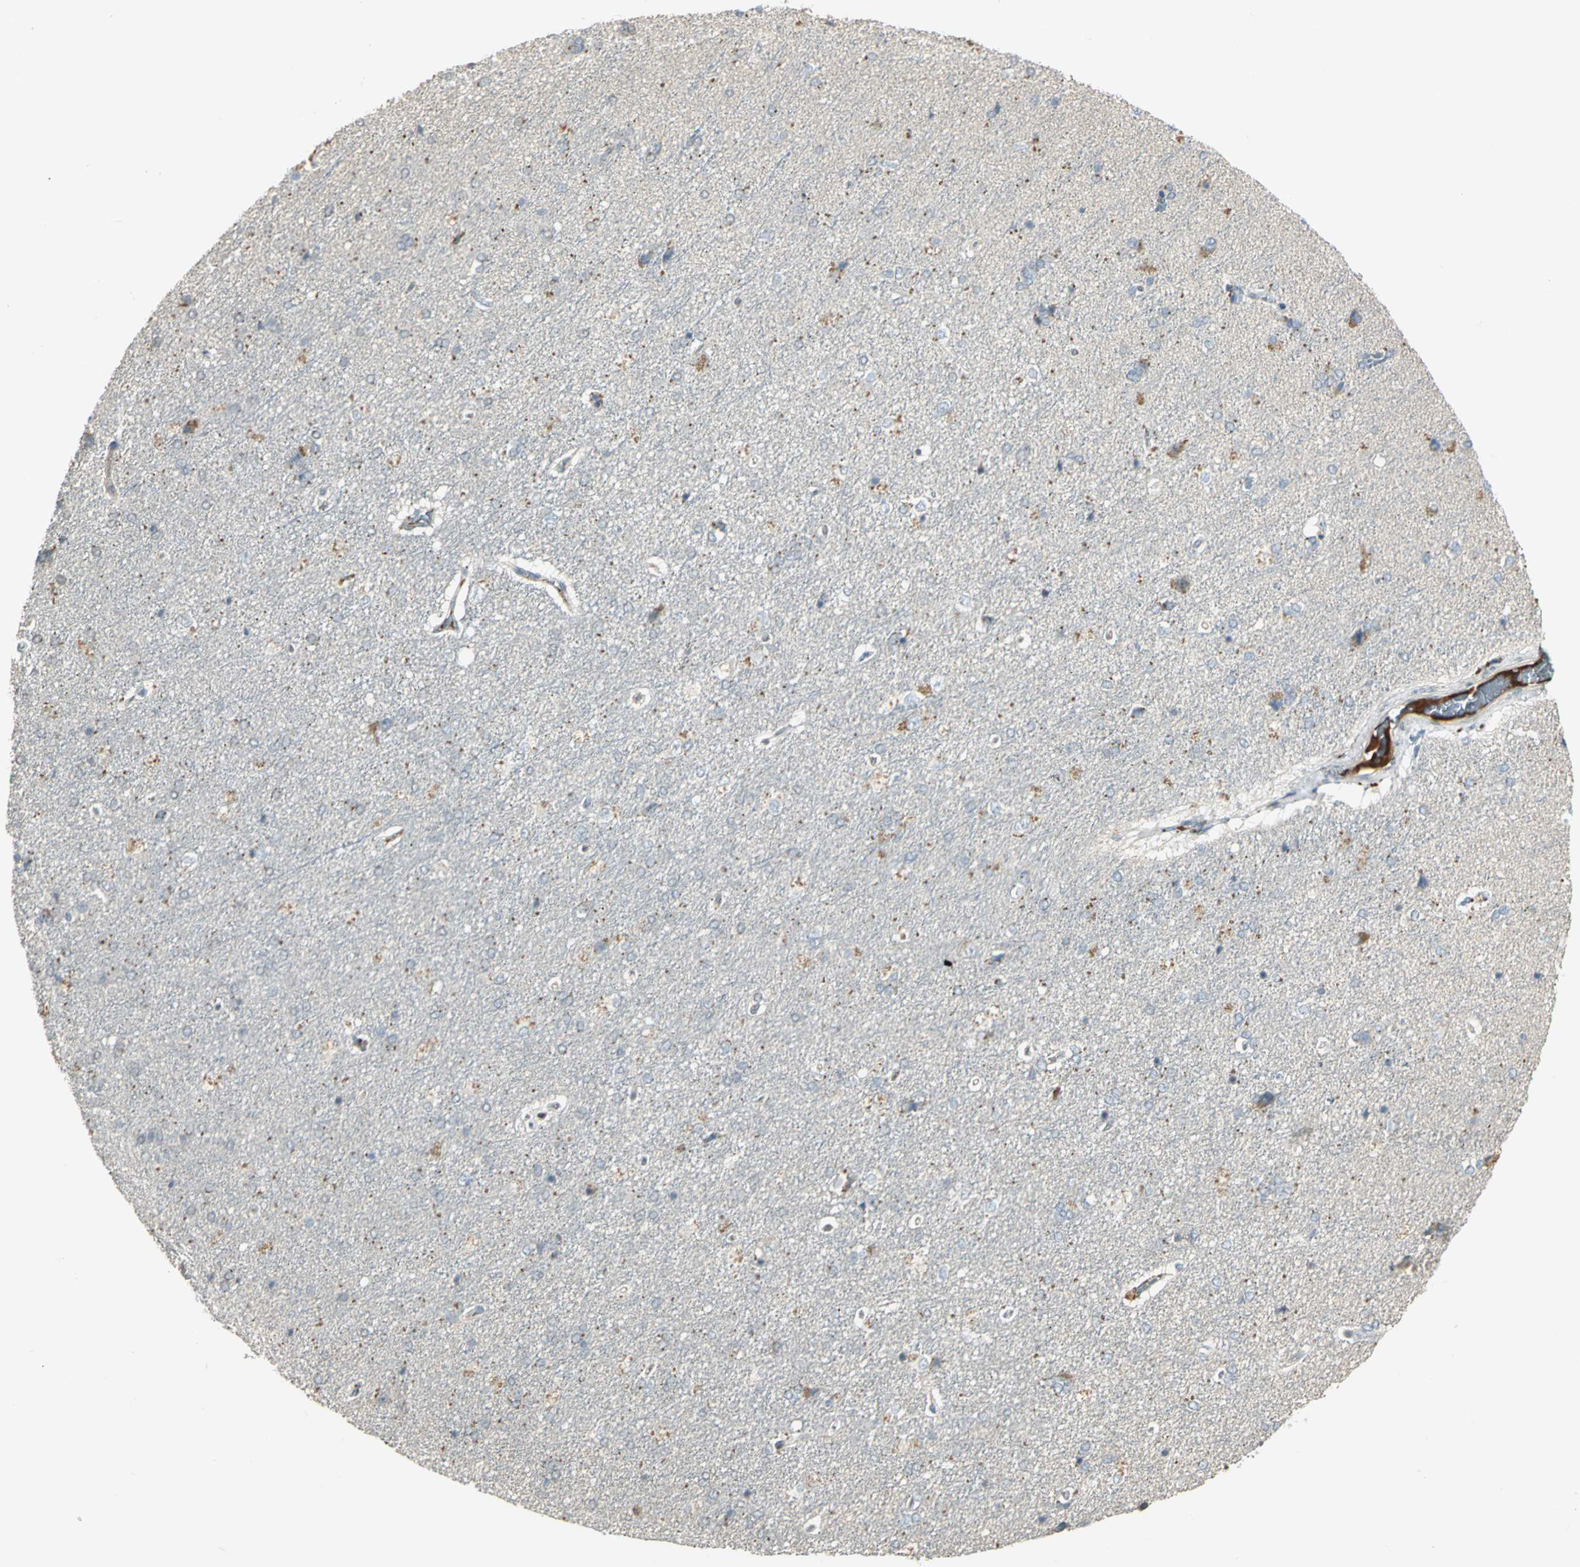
{"staining": {"intensity": "weak", "quantity": "<25%", "location": "cytoplasmic/membranous"}, "tissue": "cerebral cortex", "cell_type": "Endothelial cells", "image_type": "normal", "snomed": [{"axis": "morphology", "description": "Normal tissue, NOS"}, {"axis": "topography", "description": "Cerebral cortex"}], "caption": "This histopathology image is of benign cerebral cortex stained with immunohistochemistry (IHC) to label a protein in brown with the nuclei are counter-stained blue. There is no expression in endothelial cells.", "gene": "PROC", "patient": {"sex": "male", "age": 62}}